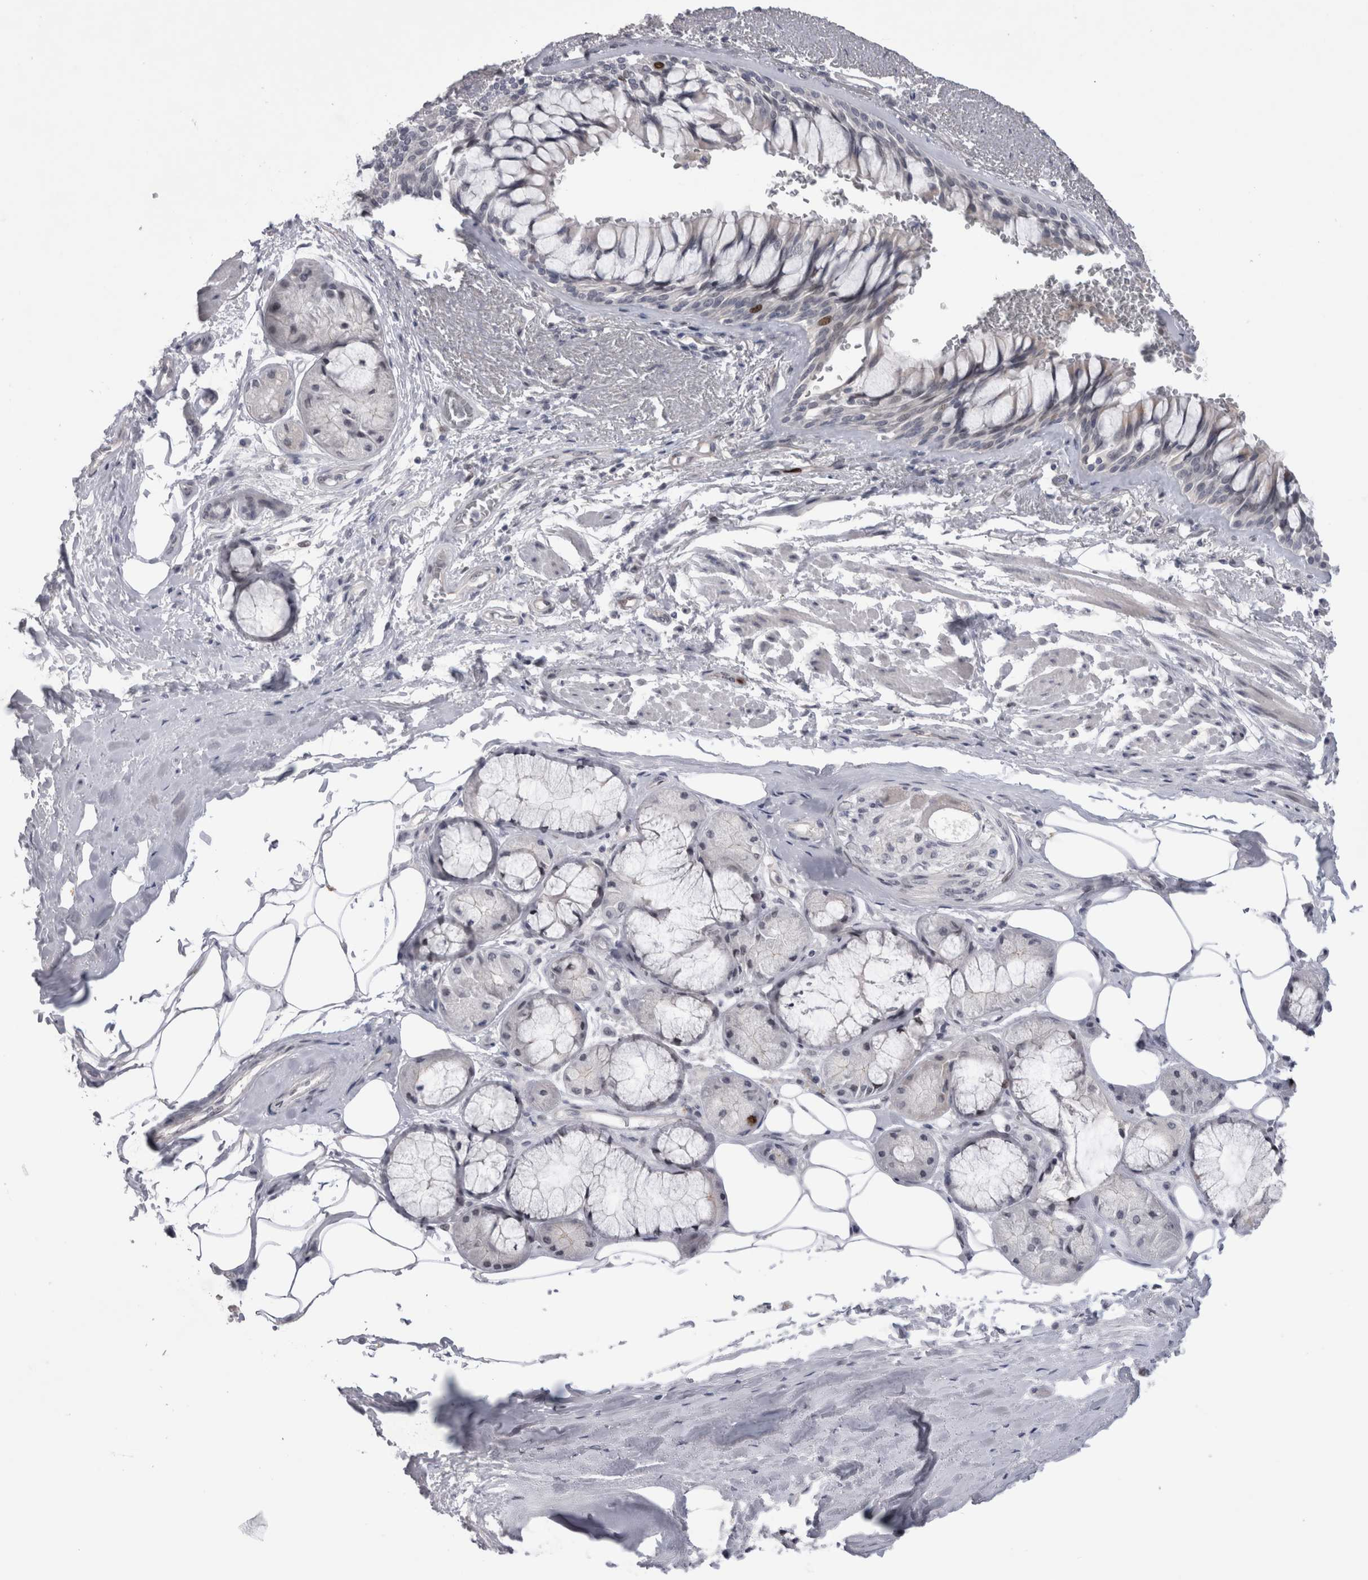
{"staining": {"intensity": "strong", "quantity": "<25%", "location": "nuclear"}, "tissue": "bronchus", "cell_type": "Respiratory epithelial cells", "image_type": "normal", "snomed": [{"axis": "morphology", "description": "Normal tissue, NOS"}, {"axis": "topography", "description": "Bronchus"}], "caption": "A high-resolution histopathology image shows IHC staining of benign bronchus, which shows strong nuclear positivity in about <25% of respiratory epithelial cells.", "gene": "KIF18B", "patient": {"sex": "male", "age": 66}}